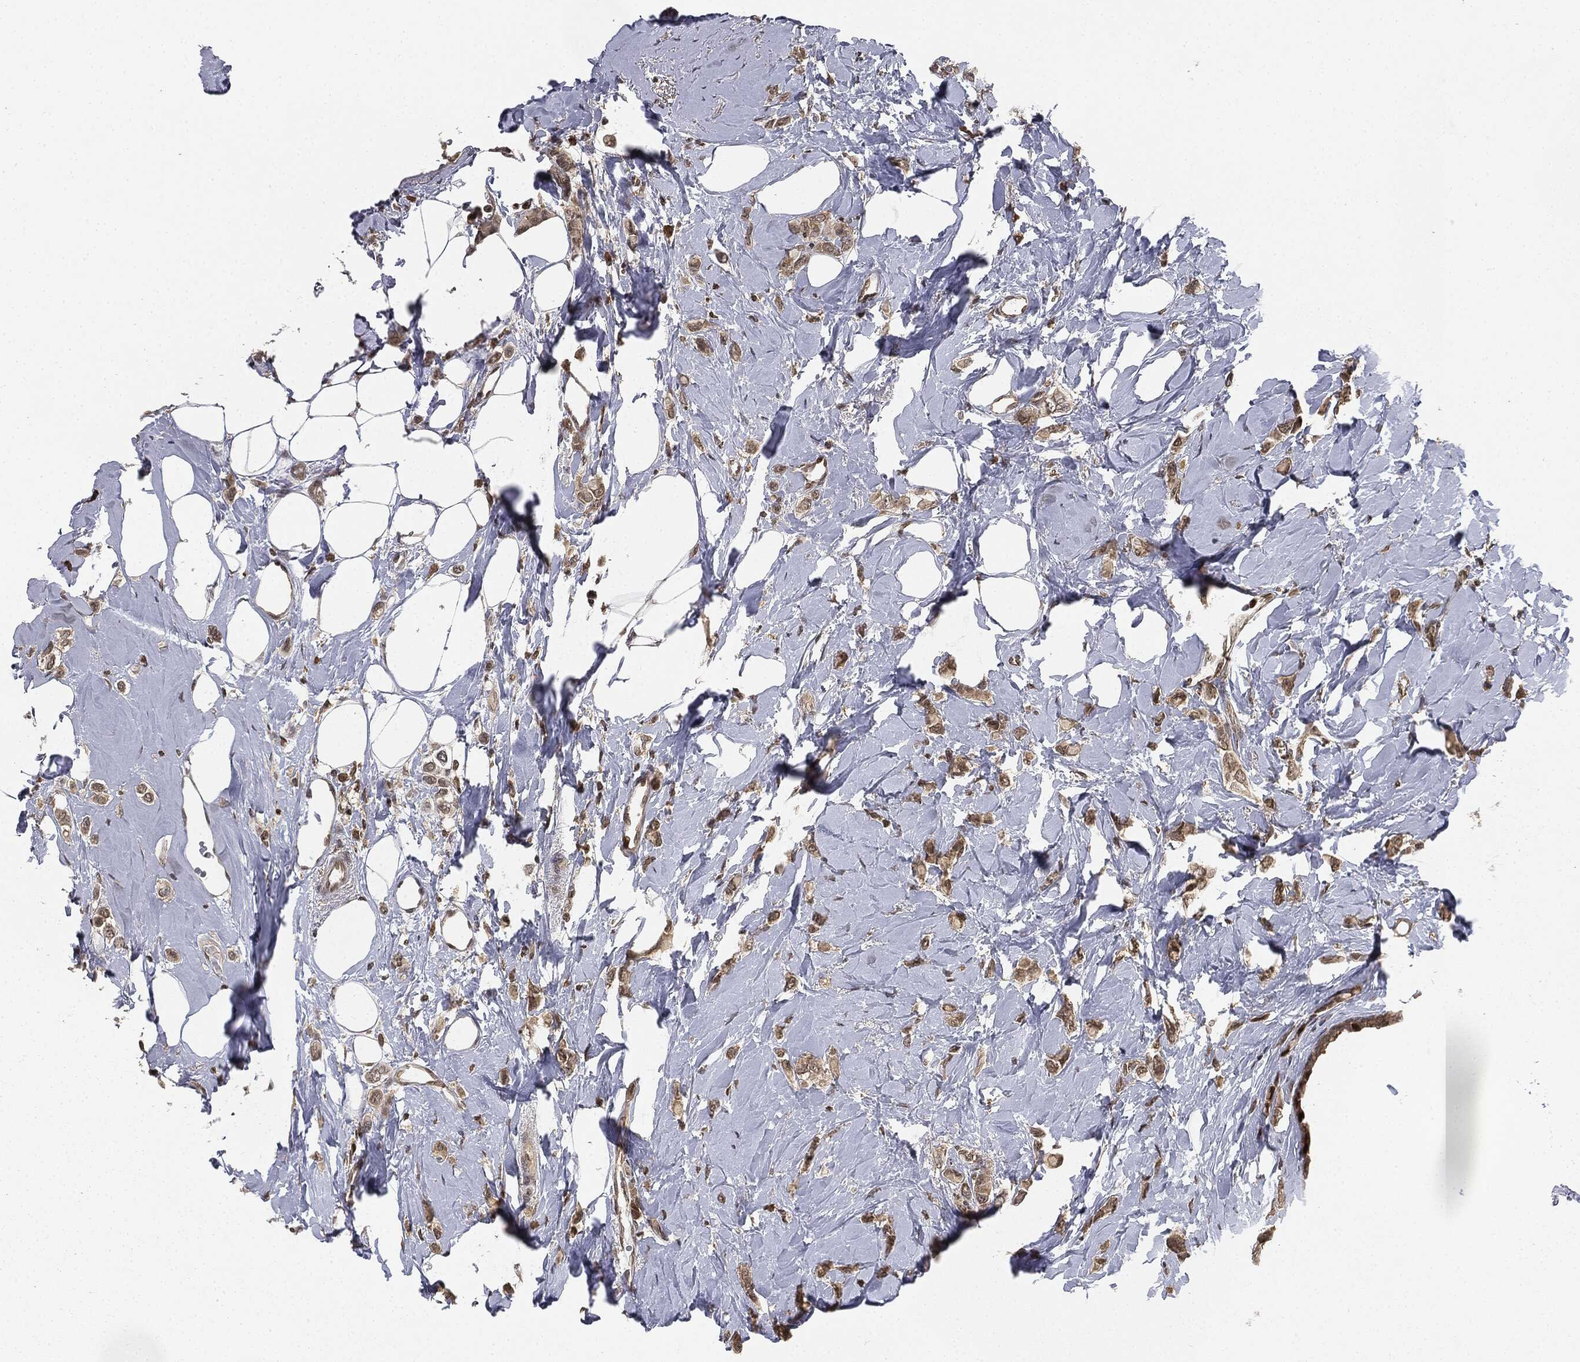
{"staining": {"intensity": "moderate", "quantity": ">75%", "location": "cytoplasmic/membranous"}, "tissue": "breast cancer", "cell_type": "Tumor cells", "image_type": "cancer", "snomed": [{"axis": "morphology", "description": "Duct carcinoma"}, {"axis": "topography", "description": "Breast"}], "caption": "The photomicrograph exhibits a brown stain indicating the presence of a protein in the cytoplasmic/membranous of tumor cells in breast cancer.", "gene": "TBC1D22A", "patient": {"sex": "female", "age": 55}}